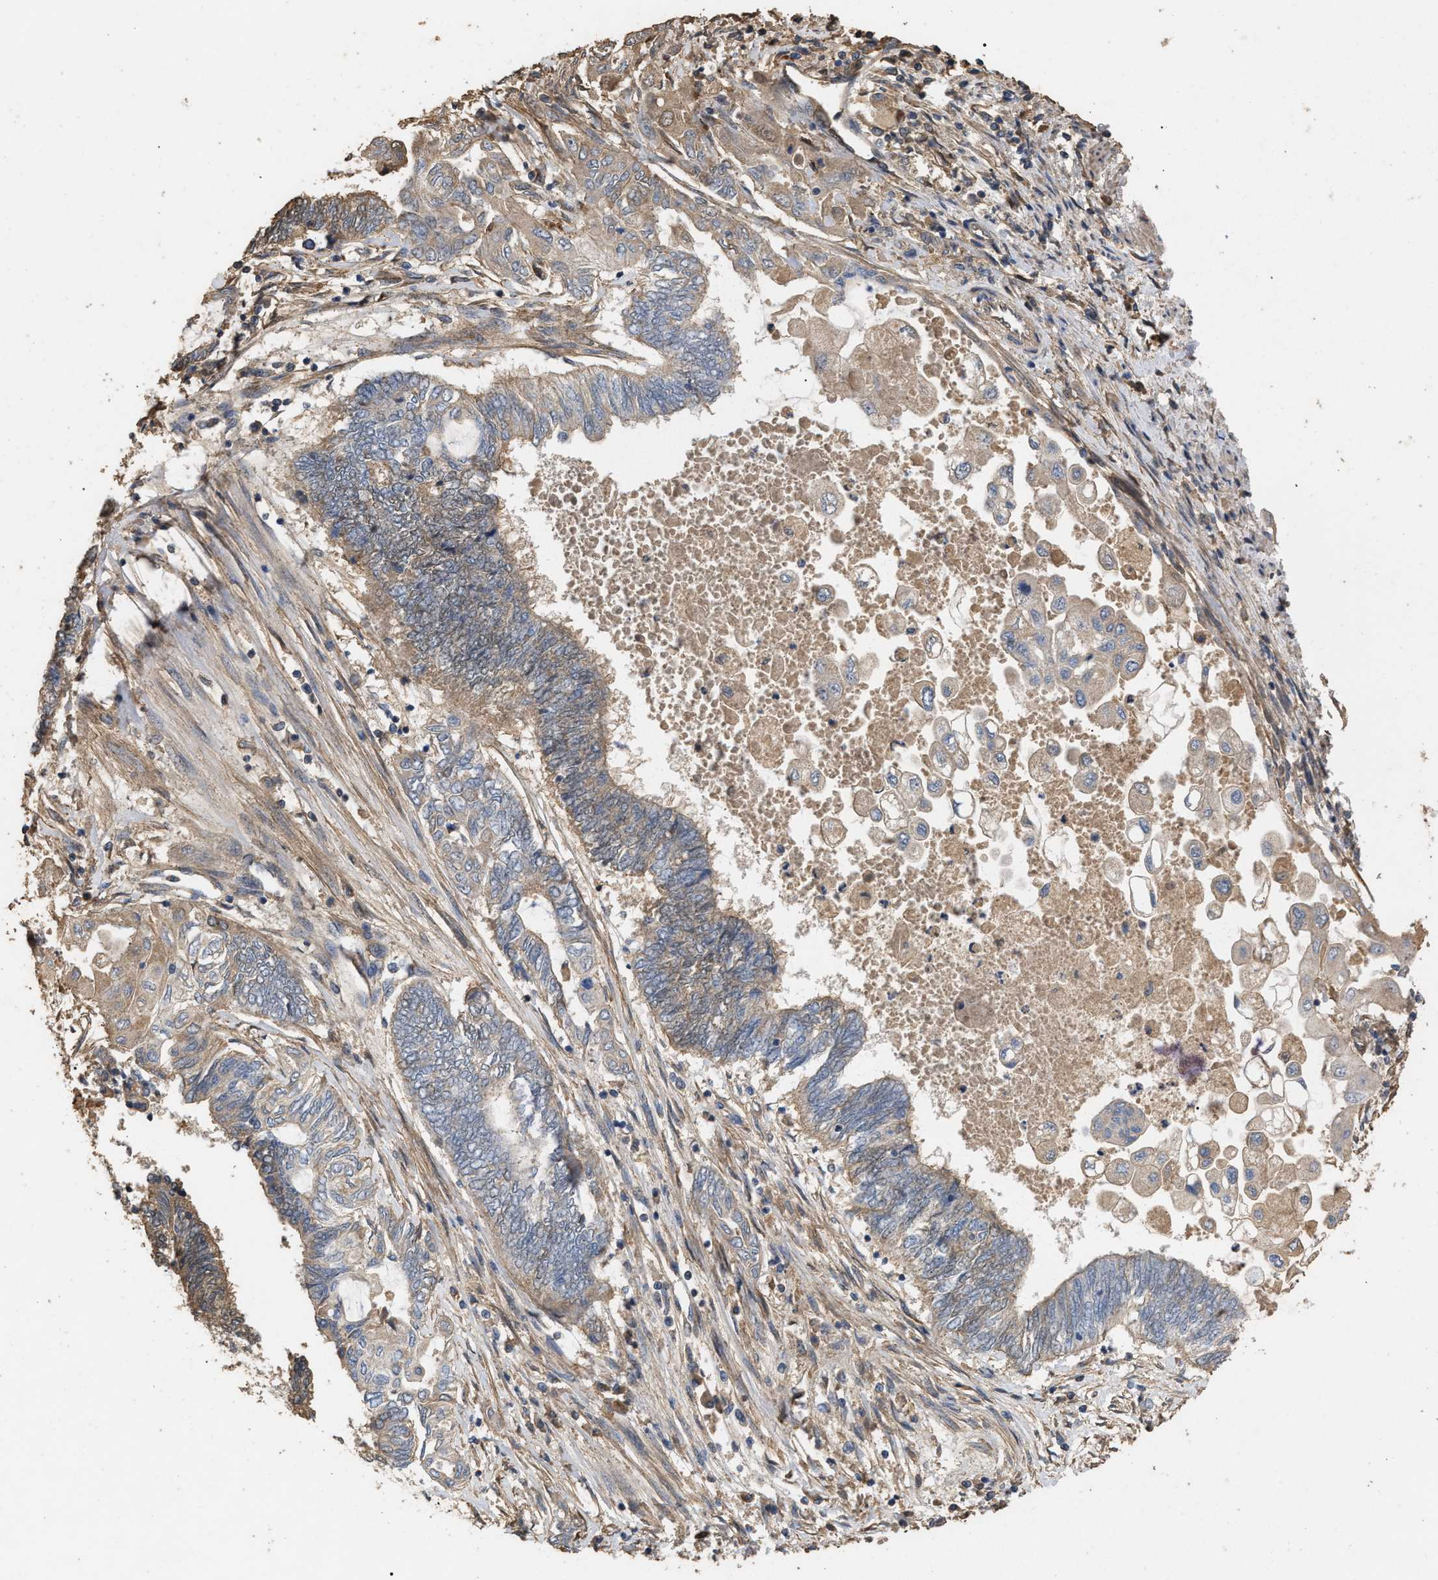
{"staining": {"intensity": "weak", "quantity": ">75%", "location": "cytoplasmic/membranous"}, "tissue": "endometrial cancer", "cell_type": "Tumor cells", "image_type": "cancer", "snomed": [{"axis": "morphology", "description": "Adenocarcinoma, NOS"}, {"axis": "topography", "description": "Uterus"}, {"axis": "topography", "description": "Endometrium"}], "caption": "A photomicrograph showing weak cytoplasmic/membranous expression in approximately >75% of tumor cells in endometrial cancer (adenocarcinoma), as visualized by brown immunohistochemical staining.", "gene": "HTRA3", "patient": {"sex": "female", "age": 70}}